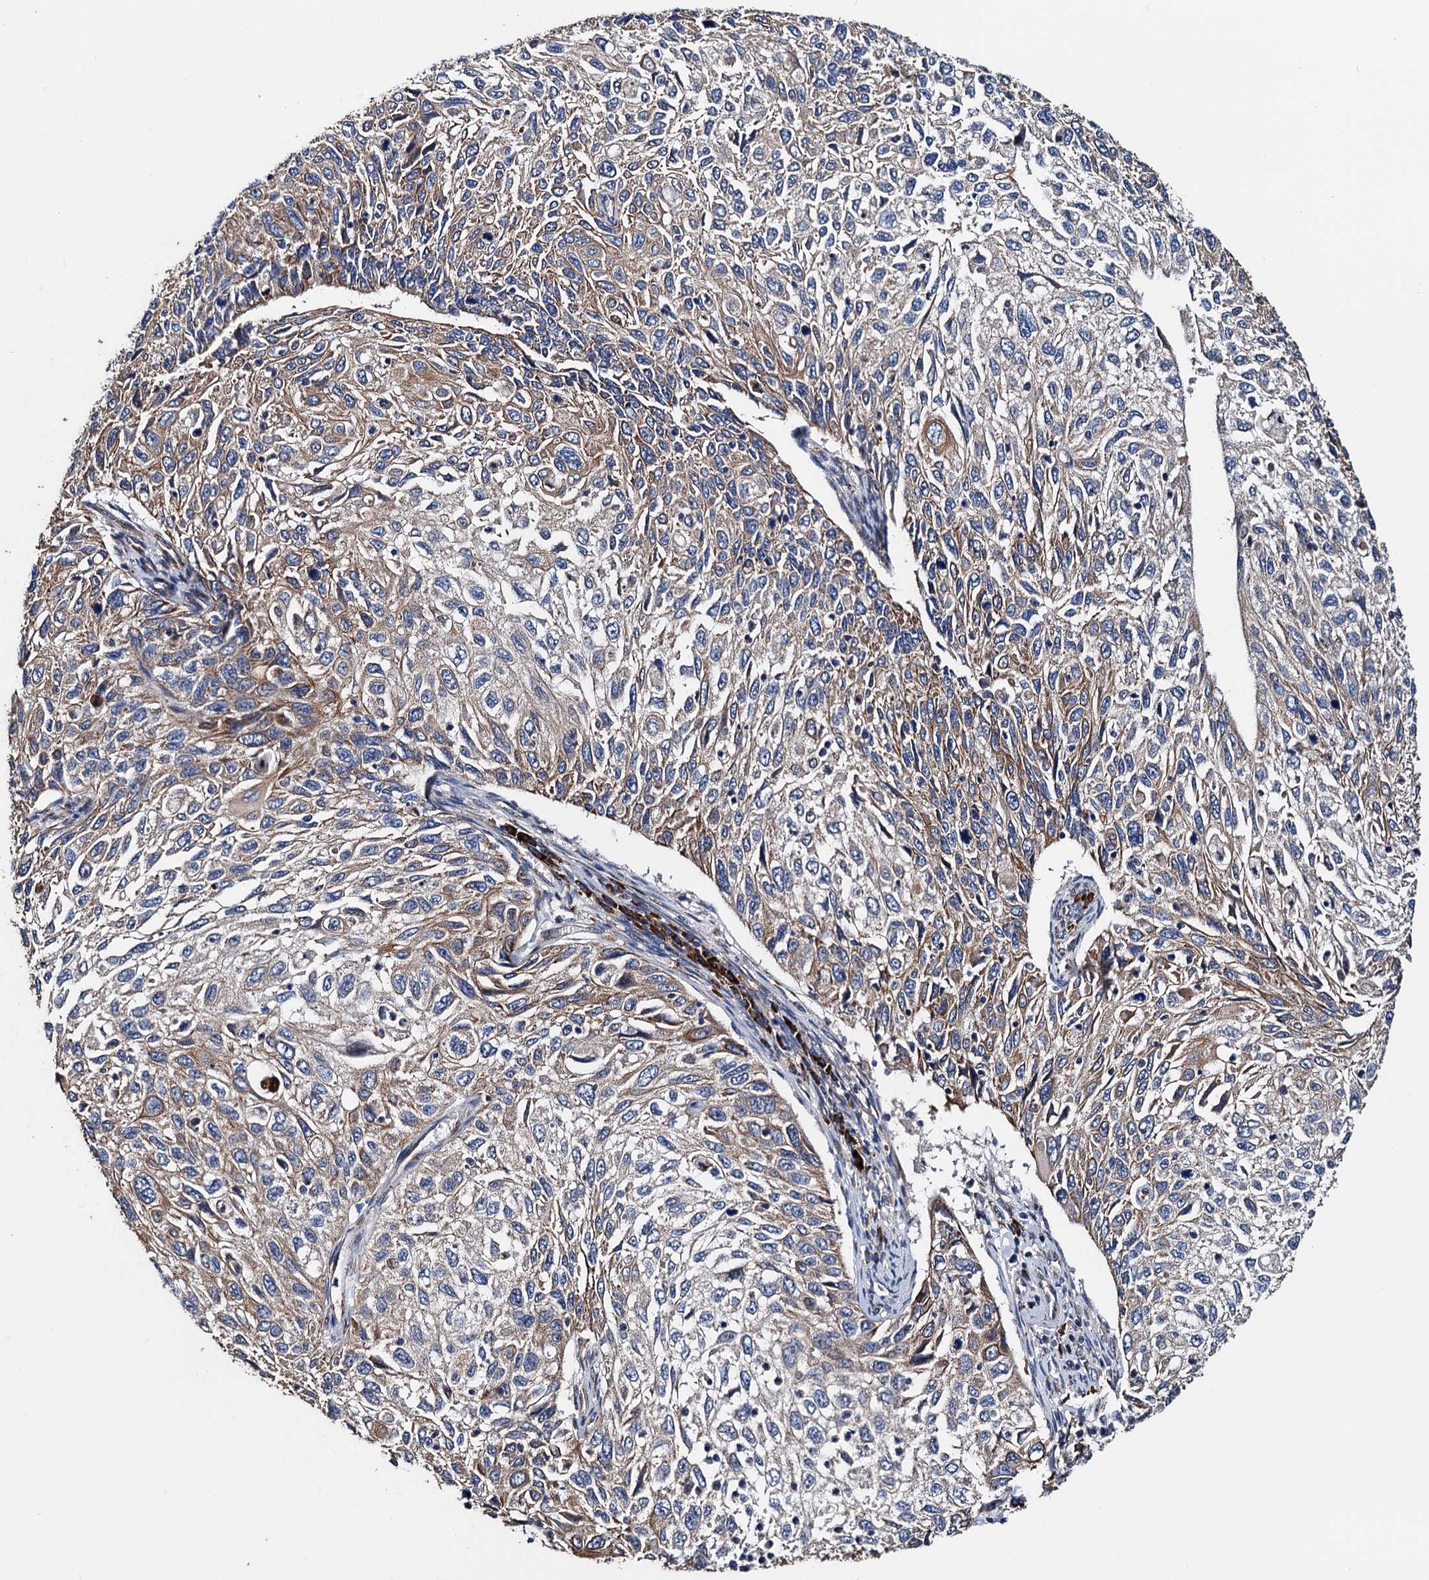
{"staining": {"intensity": "moderate", "quantity": "25%-75%", "location": "cytoplasmic/membranous"}, "tissue": "cervical cancer", "cell_type": "Tumor cells", "image_type": "cancer", "snomed": [{"axis": "morphology", "description": "Squamous cell carcinoma, NOS"}, {"axis": "topography", "description": "Cervix"}], "caption": "Moderate cytoplasmic/membranous expression for a protein is seen in approximately 25%-75% of tumor cells of cervical squamous cell carcinoma using immunohistochemistry.", "gene": "AKAP11", "patient": {"sex": "female", "age": 70}}